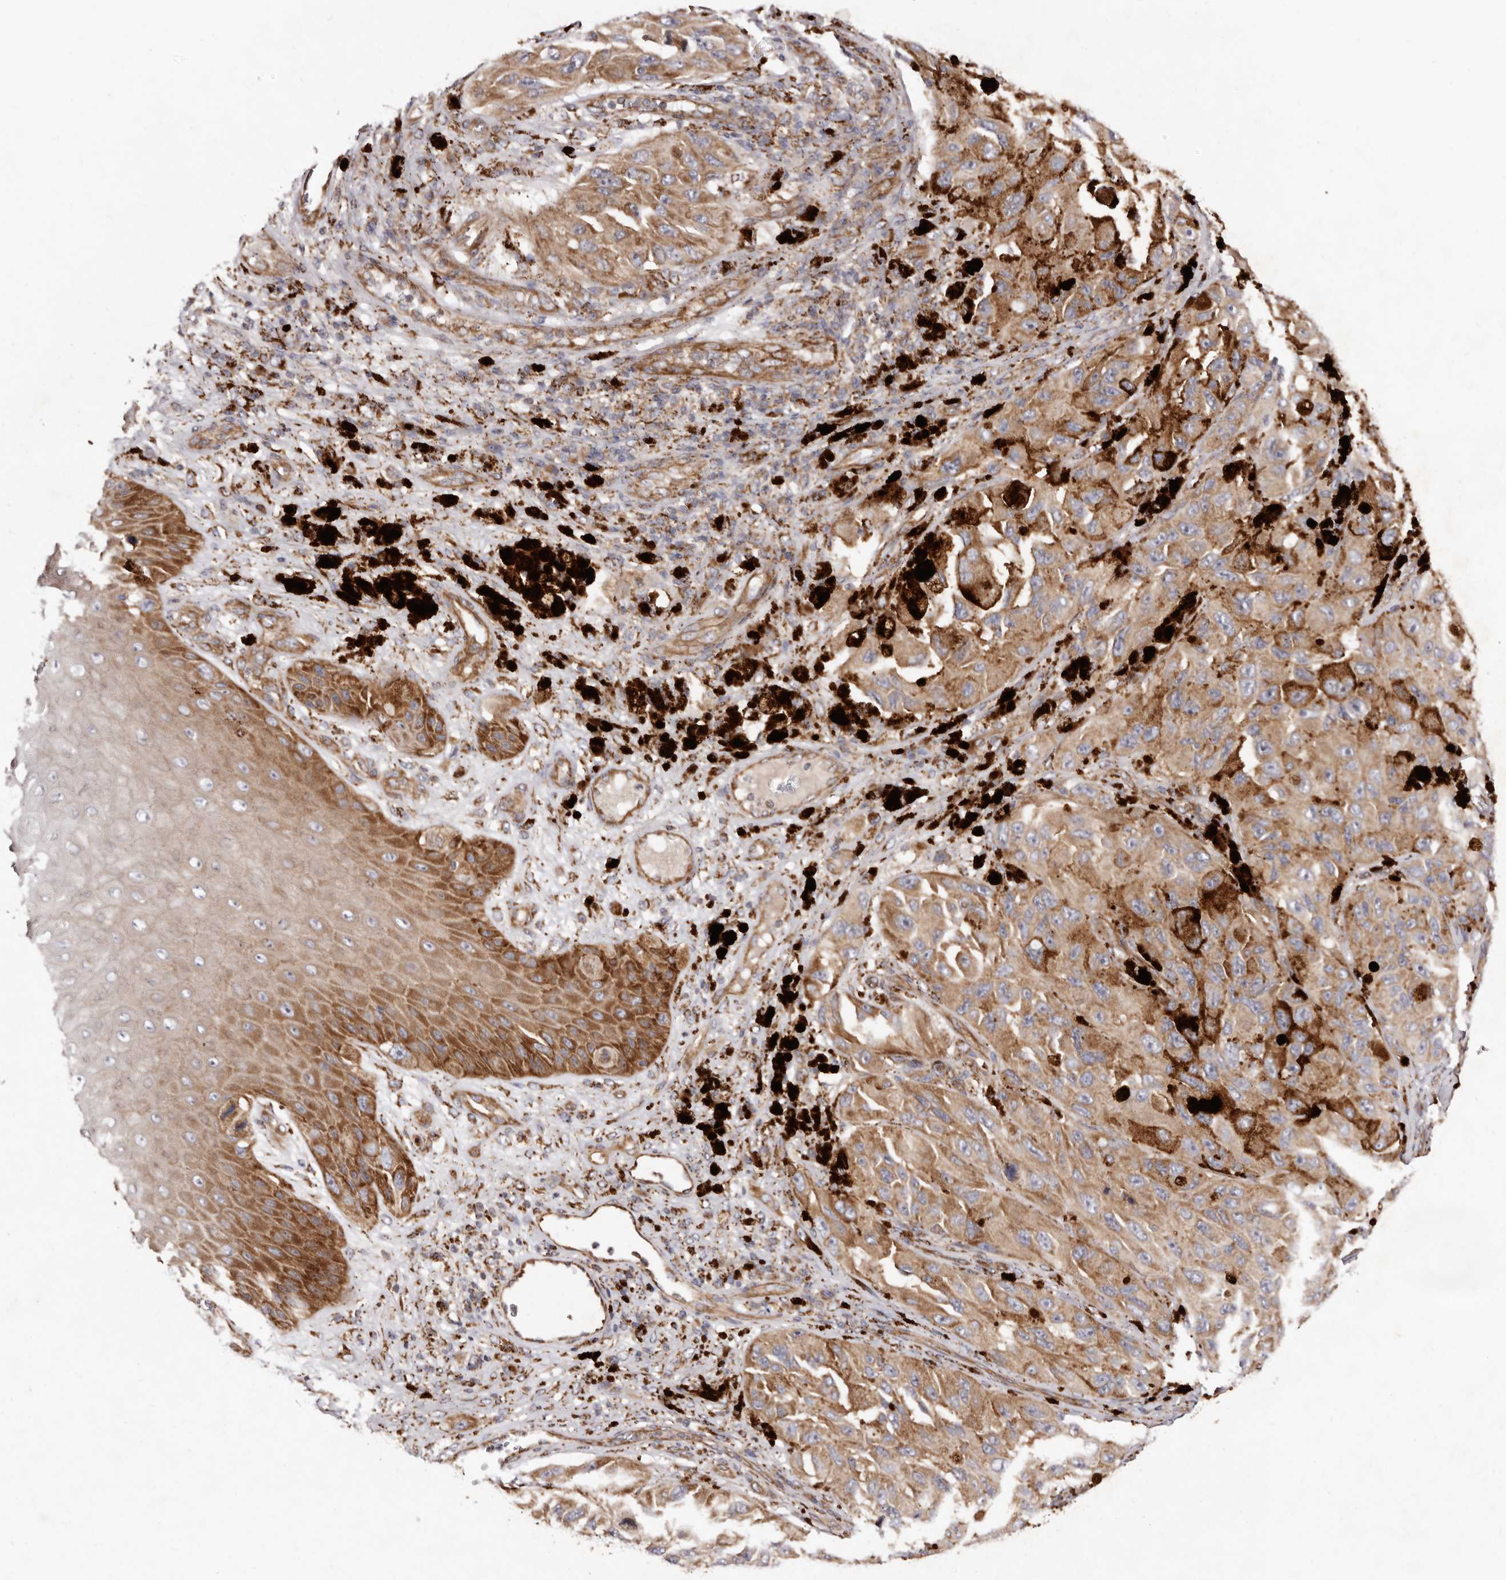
{"staining": {"intensity": "moderate", "quantity": ">75%", "location": "cytoplasmic/membranous"}, "tissue": "melanoma", "cell_type": "Tumor cells", "image_type": "cancer", "snomed": [{"axis": "morphology", "description": "Malignant melanoma, NOS"}, {"axis": "topography", "description": "Skin"}], "caption": "Melanoma tissue displays moderate cytoplasmic/membranous staining in approximately >75% of tumor cells Using DAB (3,3'-diaminobenzidine) (brown) and hematoxylin (blue) stains, captured at high magnification using brightfield microscopy.", "gene": "LUZP1", "patient": {"sex": "female", "age": 73}}